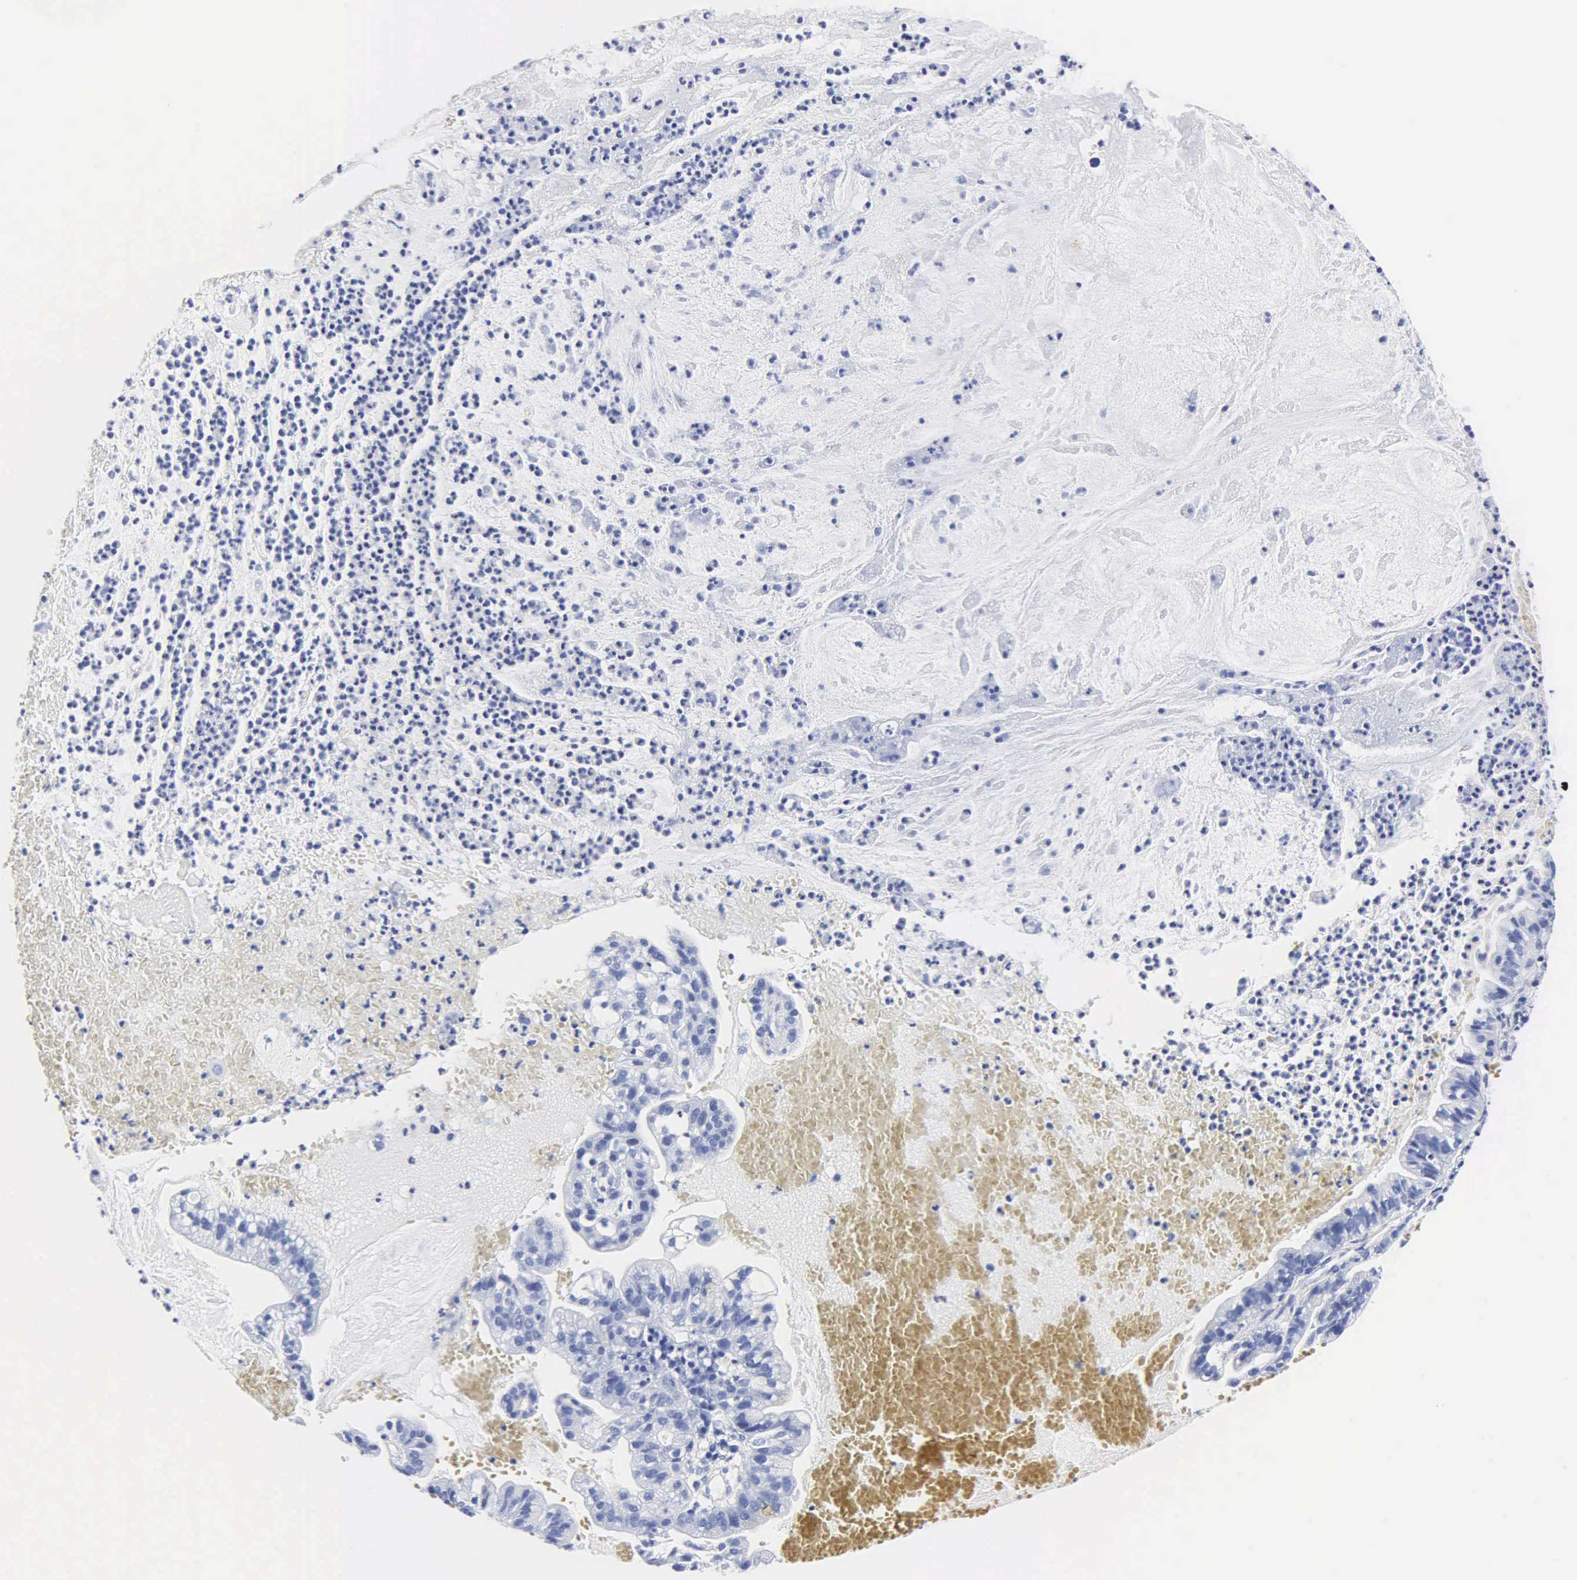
{"staining": {"intensity": "negative", "quantity": "none", "location": "none"}, "tissue": "cervical cancer", "cell_type": "Tumor cells", "image_type": "cancer", "snomed": [{"axis": "morphology", "description": "Adenocarcinoma, NOS"}, {"axis": "topography", "description": "Cervix"}], "caption": "There is no significant positivity in tumor cells of cervical cancer (adenocarcinoma). (DAB (3,3'-diaminobenzidine) IHC with hematoxylin counter stain).", "gene": "MB", "patient": {"sex": "female", "age": 41}}